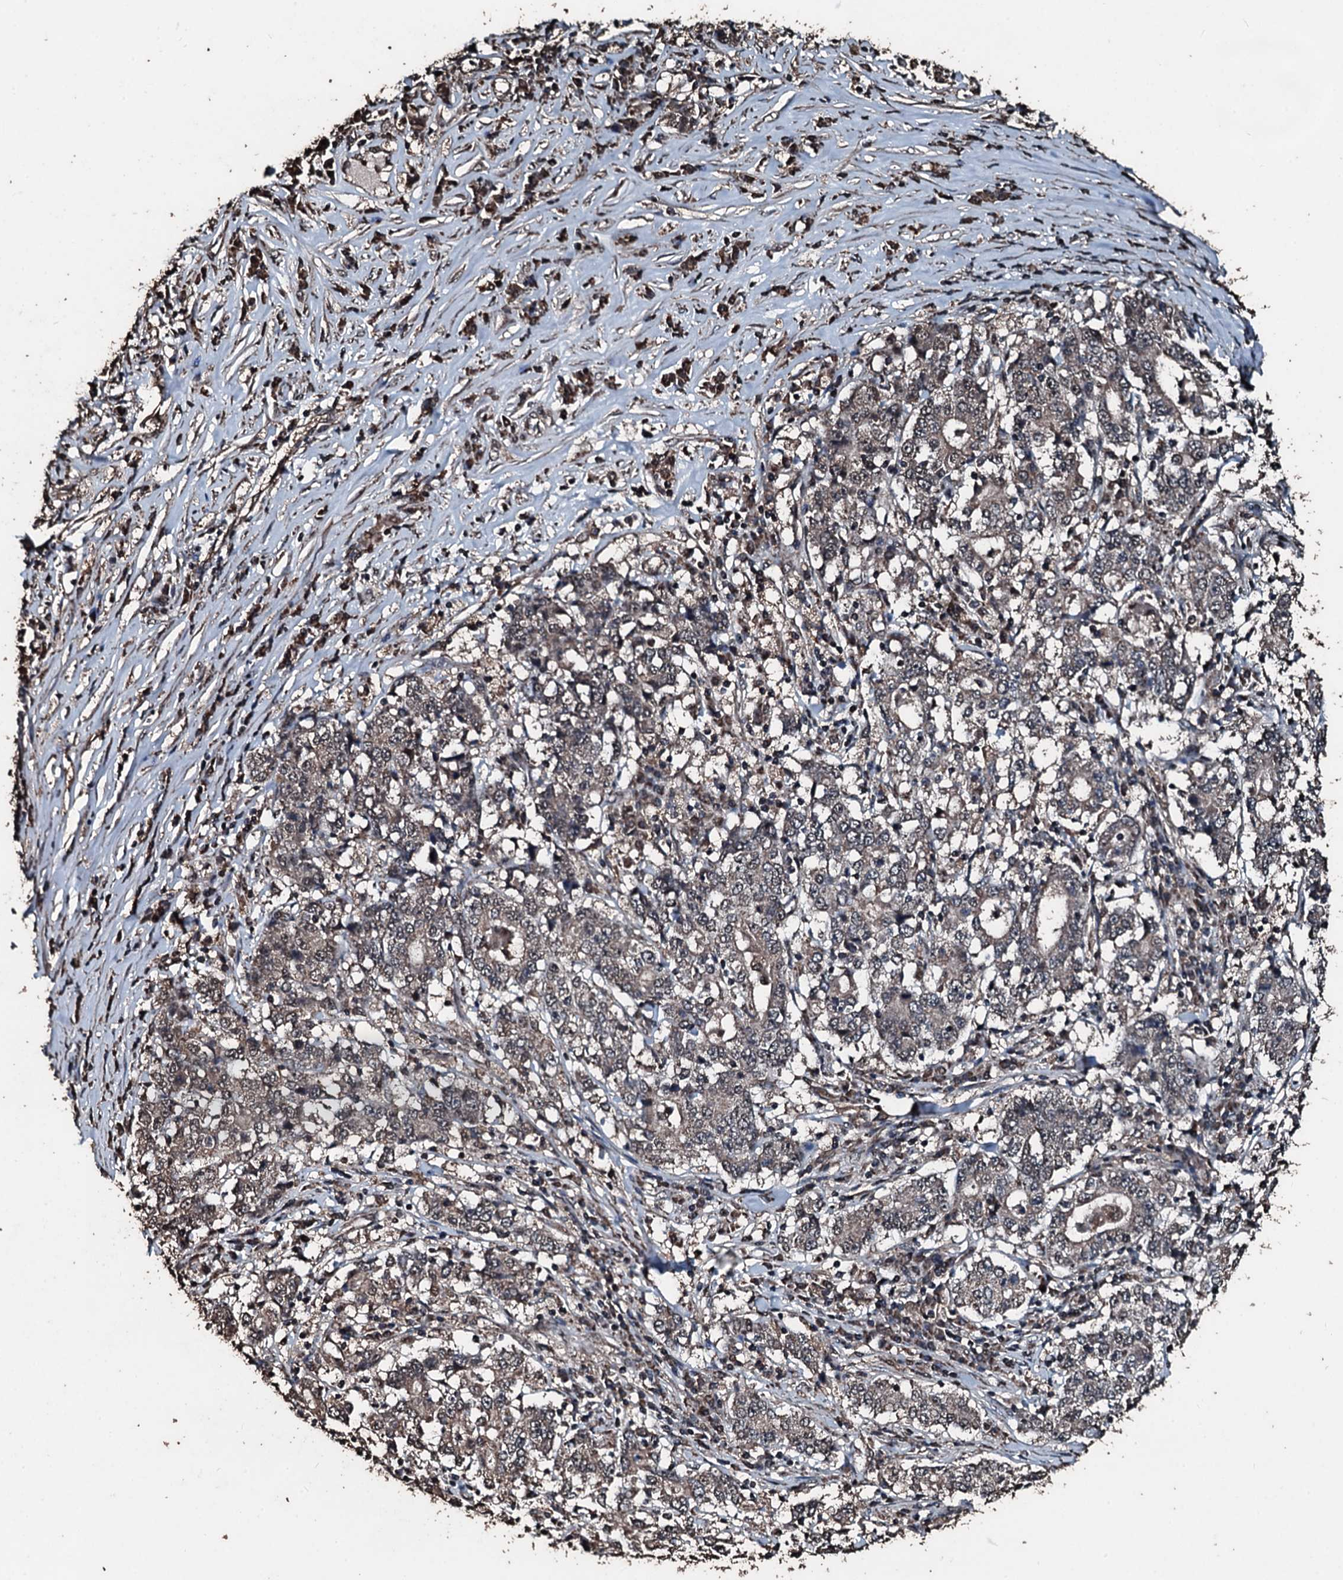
{"staining": {"intensity": "weak", "quantity": "<25%", "location": "cytoplasmic/membranous"}, "tissue": "stomach cancer", "cell_type": "Tumor cells", "image_type": "cancer", "snomed": [{"axis": "morphology", "description": "Adenocarcinoma, NOS"}, {"axis": "topography", "description": "Stomach"}], "caption": "Human stomach adenocarcinoma stained for a protein using IHC demonstrates no positivity in tumor cells.", "gene": "FAAP24", "patient": {"sex": "male", "age": 59}}